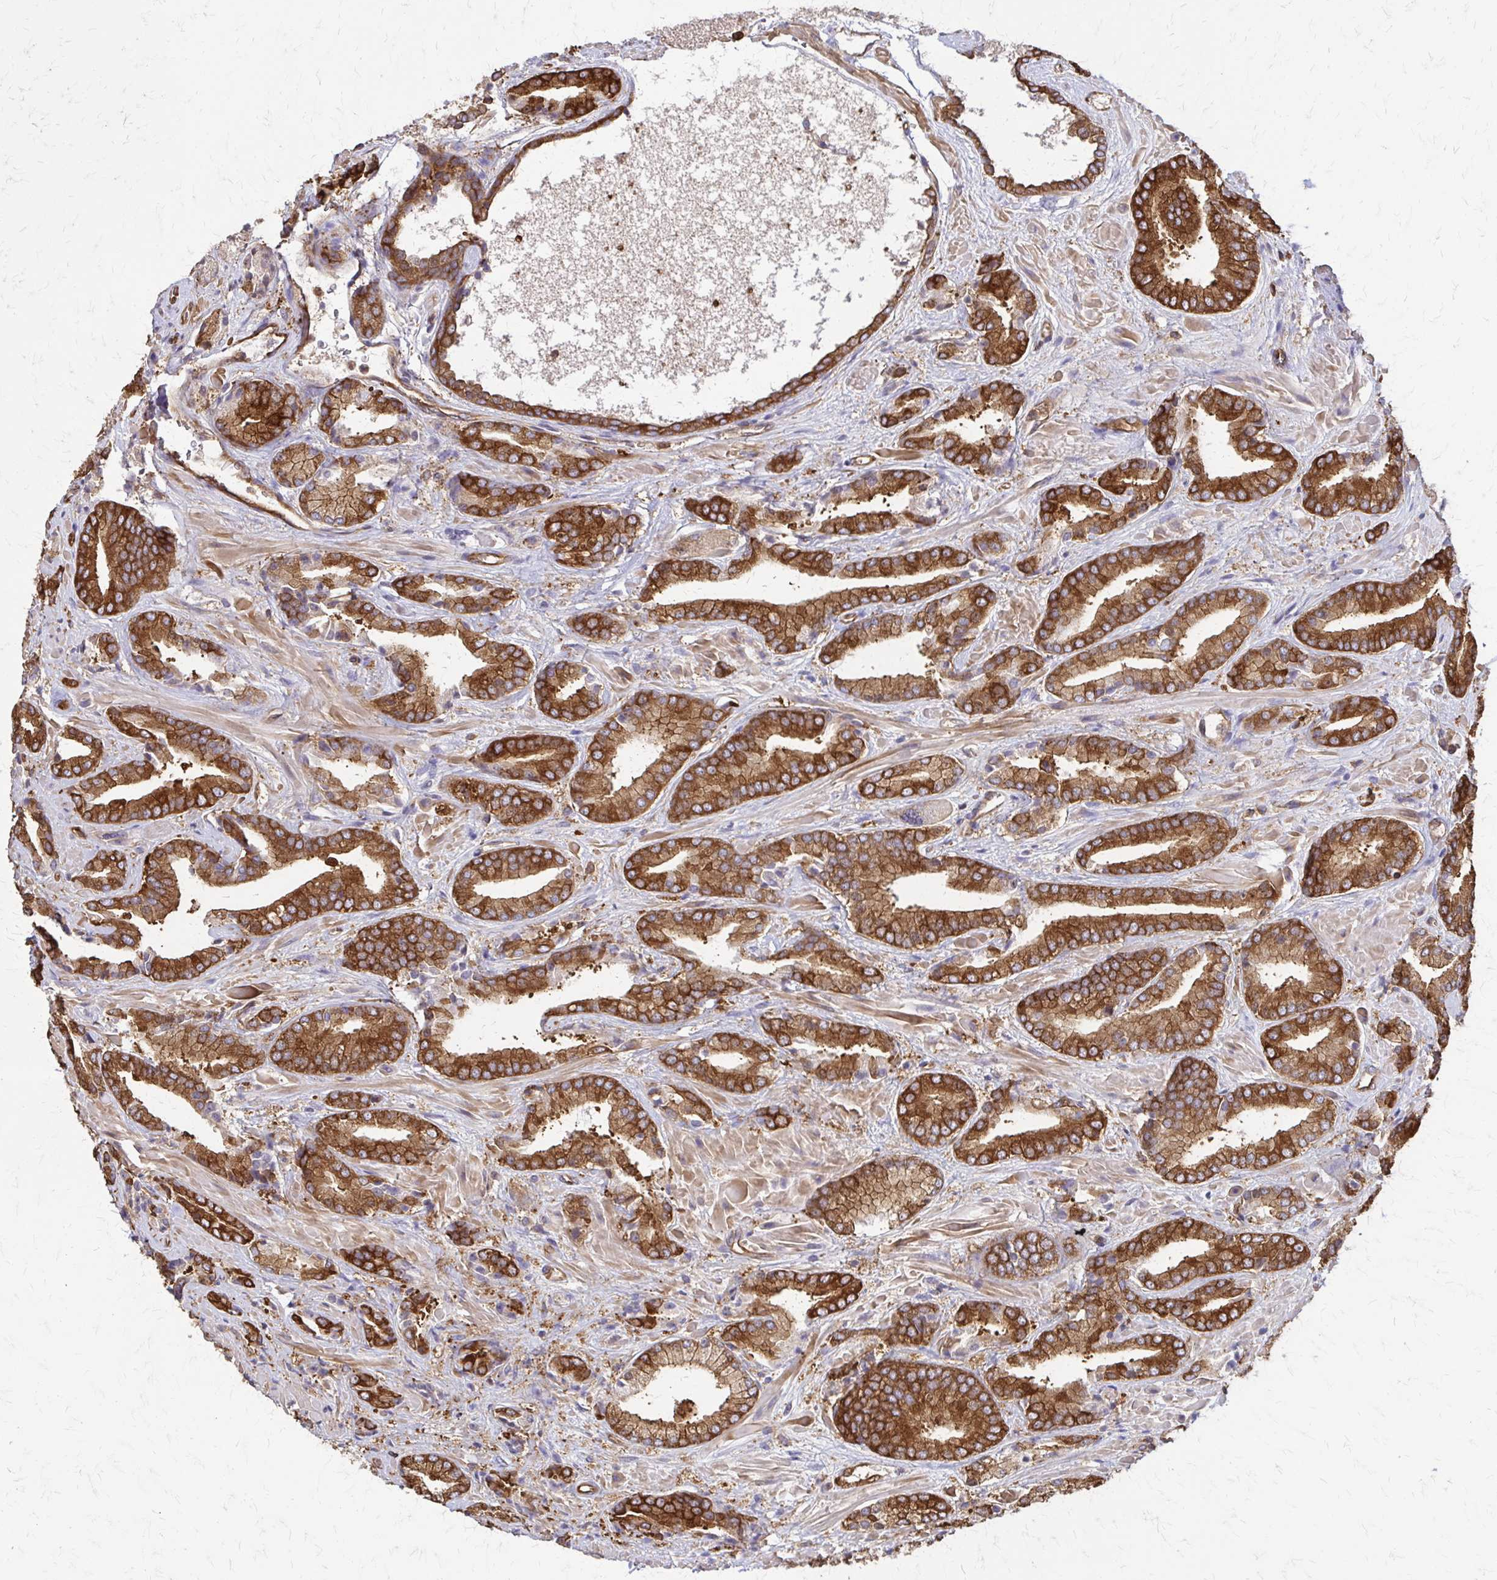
{"staining": {"intensity": "strong", "quantity": ">75%", "location": "cytoplasmic/membranous"}, "tissue": "prostate cancer", "cell_type": "Tumor cells", "image_type": "cancer", "snomed": [{"axis": "morphology", "description": "Adenocarcinoma, High grade"}, {"axis": "topography", "description": "Prostate"}], "caption": "High-grade adenocarcinoma (prostate) tissue reveals strong cytoplasmic/membranous expression in approximately >75% of tumor cells, visualized by immunohistochemistry. The protein of interest is shown in brown color, while the nuclei are stained blue.", "gene": "EEF2", "patient": {"sex": "male", "age": 56}}